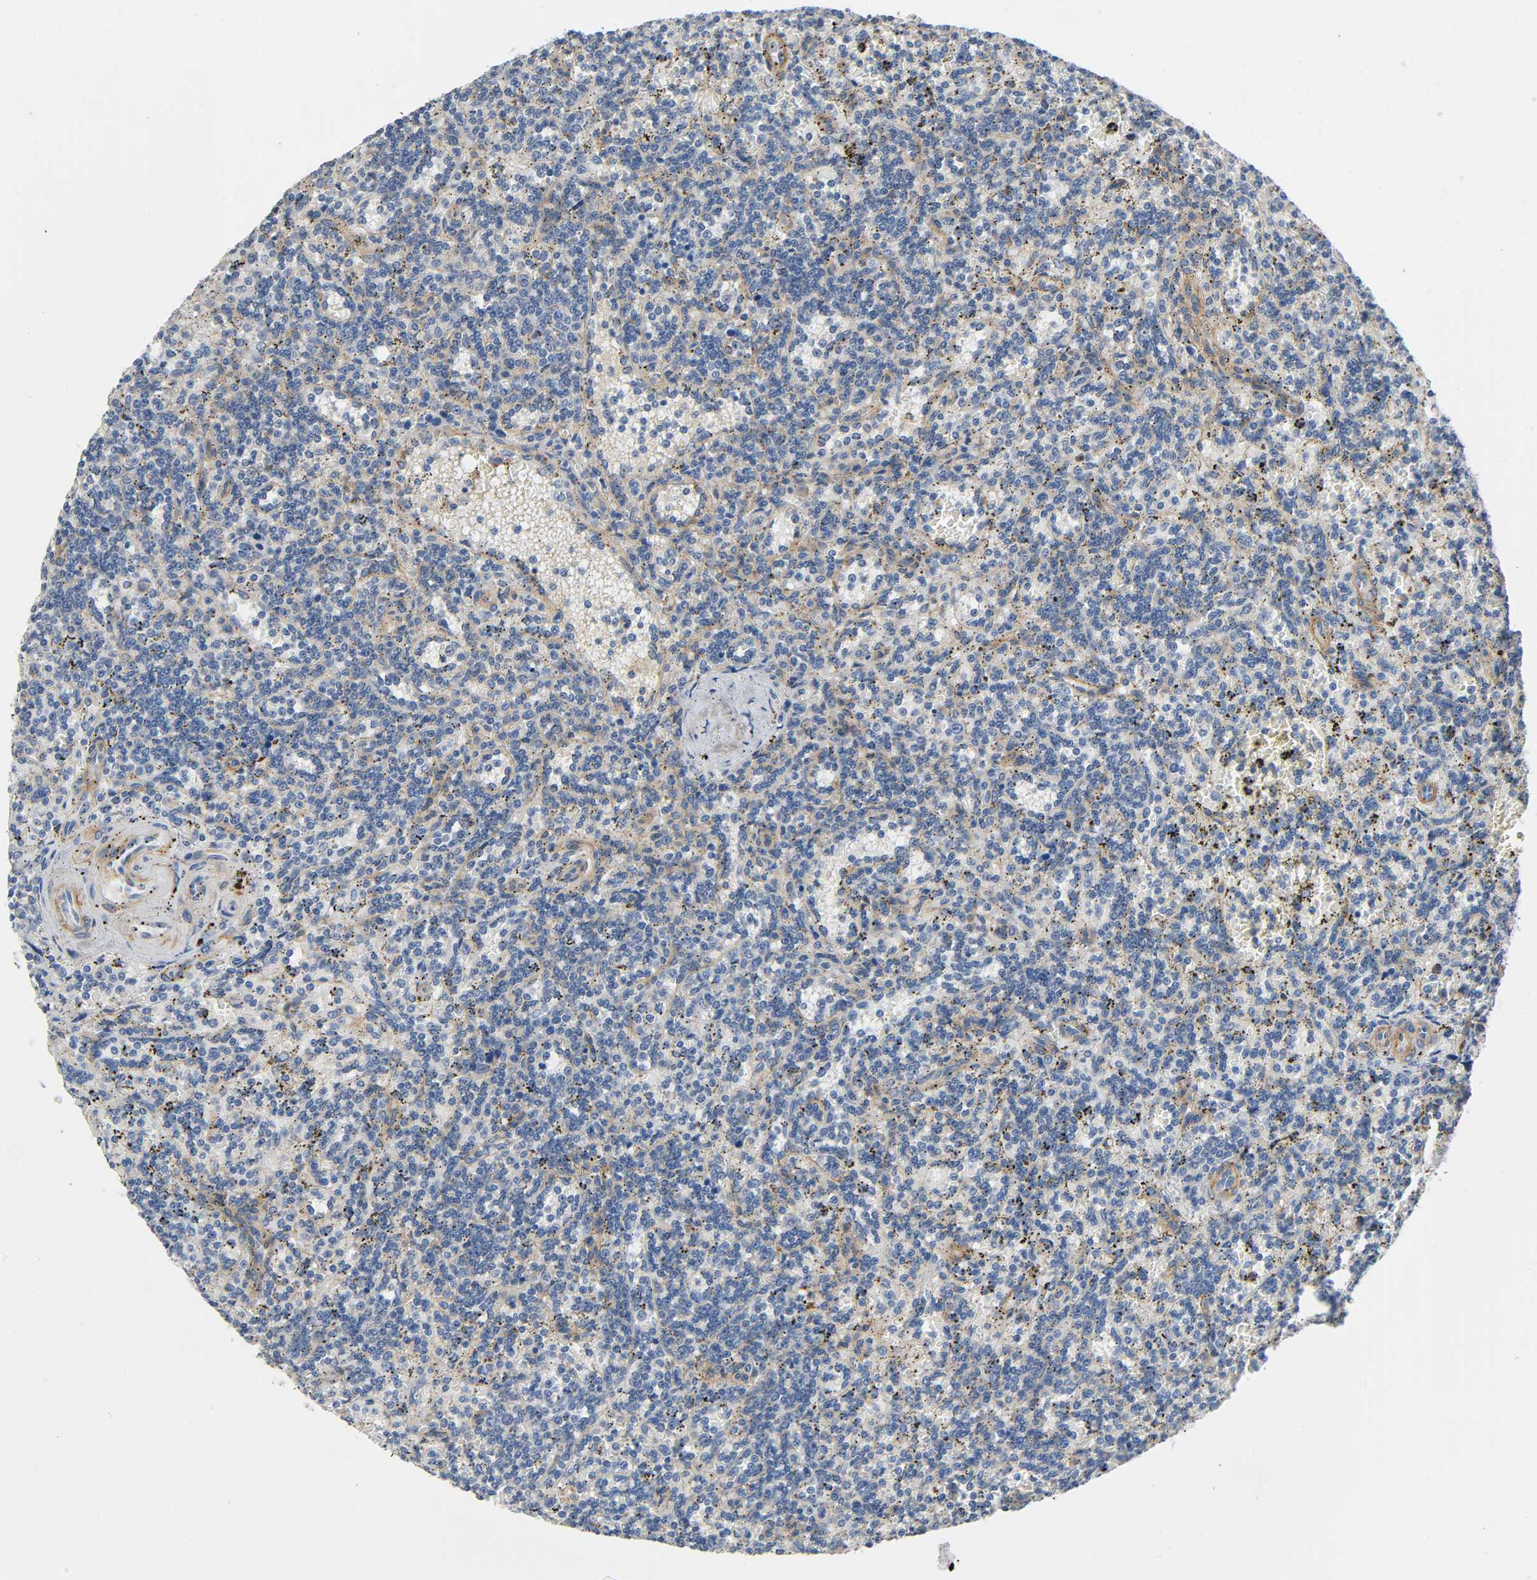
{"staining": {"intensity": "weak", "quantity": "25%-75%", "location": "cytoplasmic/membranous"}, "tissue": "lymphoma", "cell_type": "Tumor cells", "image_type": "cancer", "snomed": [{"axis": "morphology", "description": "Malignant lymphoma, non-Hodgkin's type, Low grade"}, {"axis": "topography", "description": "Spleen"}], "caption": "Low-grade malignant lymphoma, non-Hodgkin's type stained with DAB immunohistochemistry (IHC) demonstrates low levels of weak cytoplasmic/membranous positivity in about 25%-75% of tumor cells.", "gene": "ARPC1A", "patient": {"sex": "male", "age": 73}}